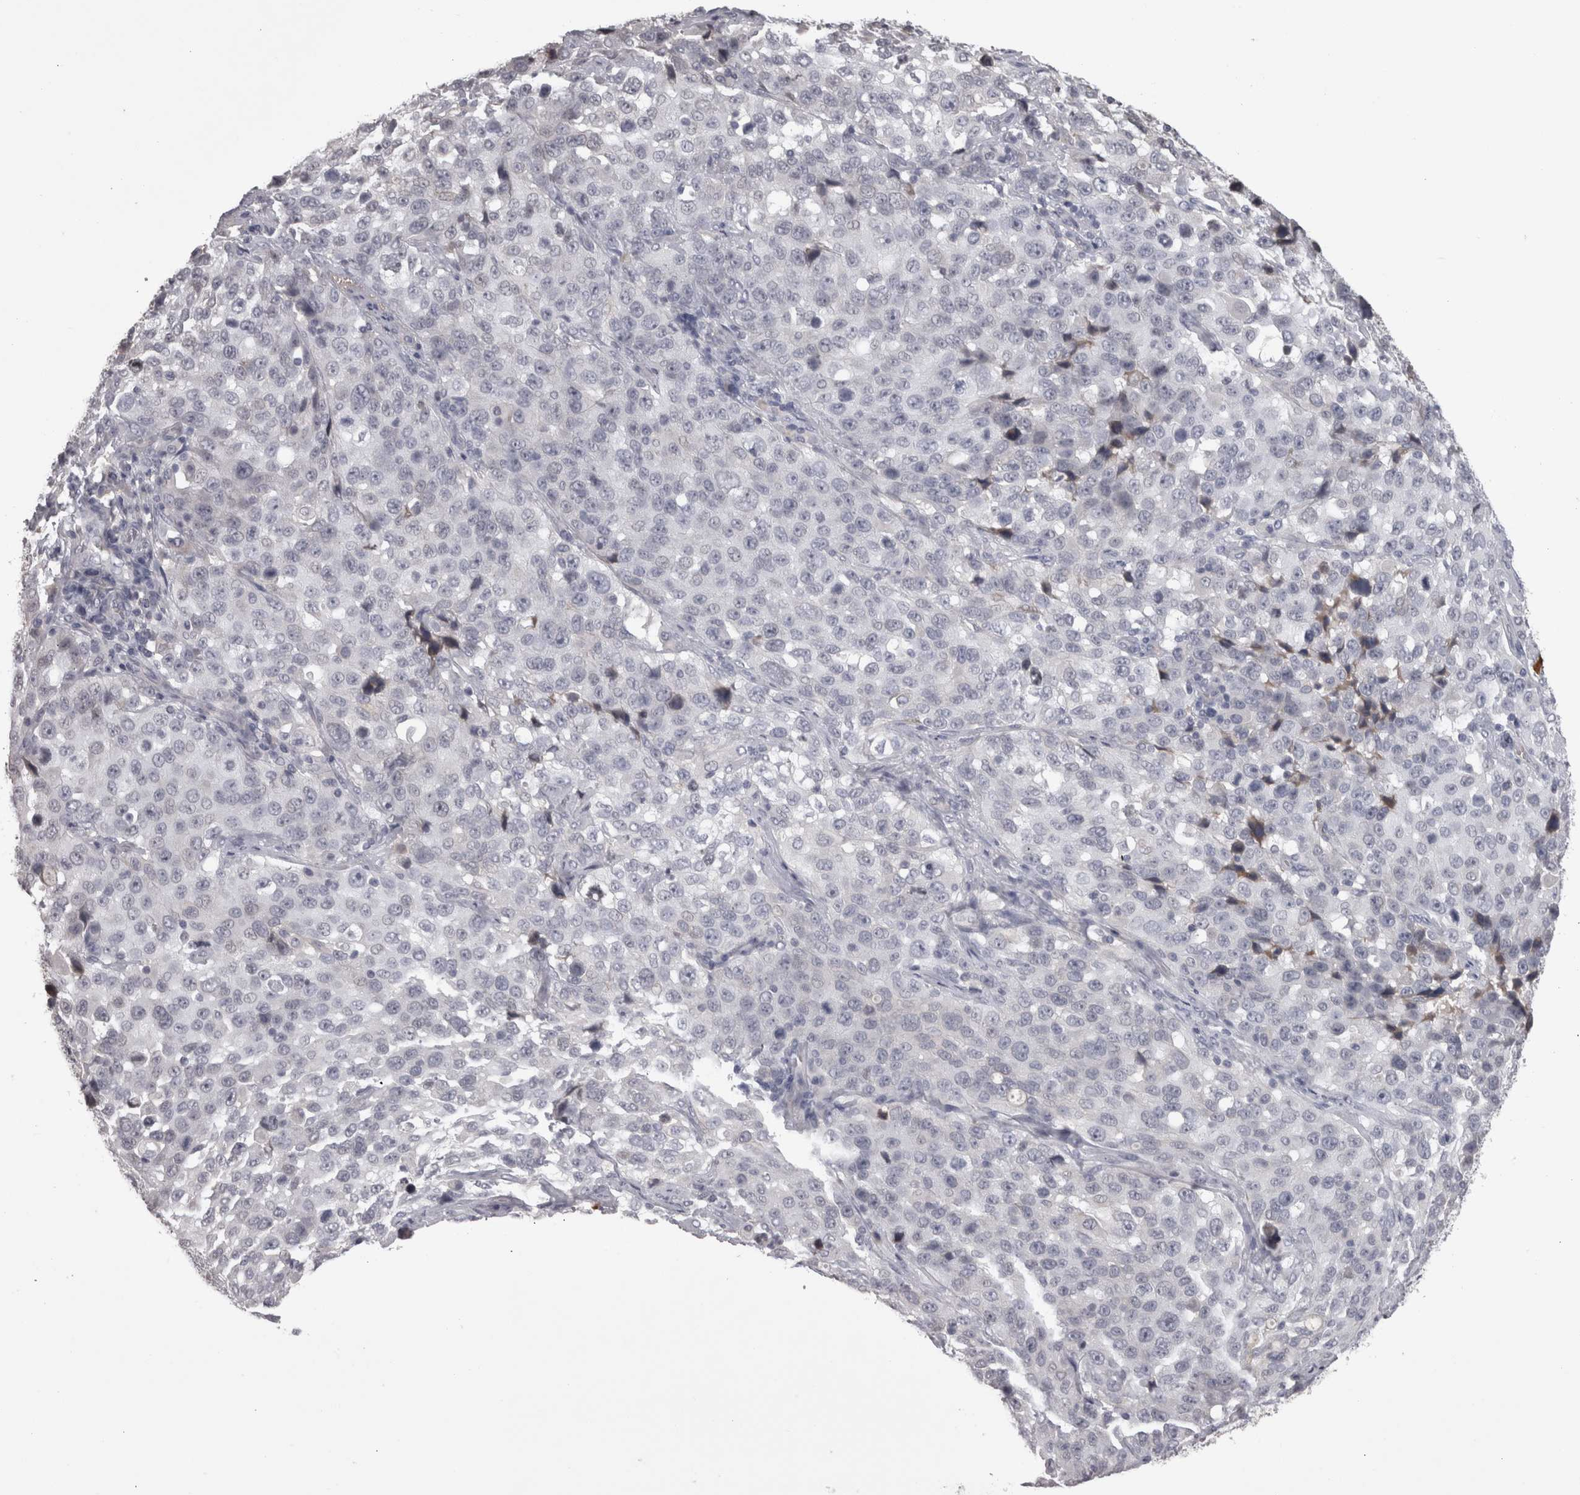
{"staining": {"intensity": "negative", "quantity": "none", "location": "none"}, "tissue": "stomach cancer", "cell_type": "Tumor cells", "image_type": "cancer", "snomed": [{"axis": "morphology", "description": "Normal tissue, NOS"}, {"axis": "morphology", "description": "Adenocarcinoma, NOS"}, {"axis": "topography", "description": "Stomach"}], "caption": "Tumor cells show no significant staining in adenocarcinoma (stomach).", "gene": "SAA4", "patient": {"sex": "male", "age": 48}}